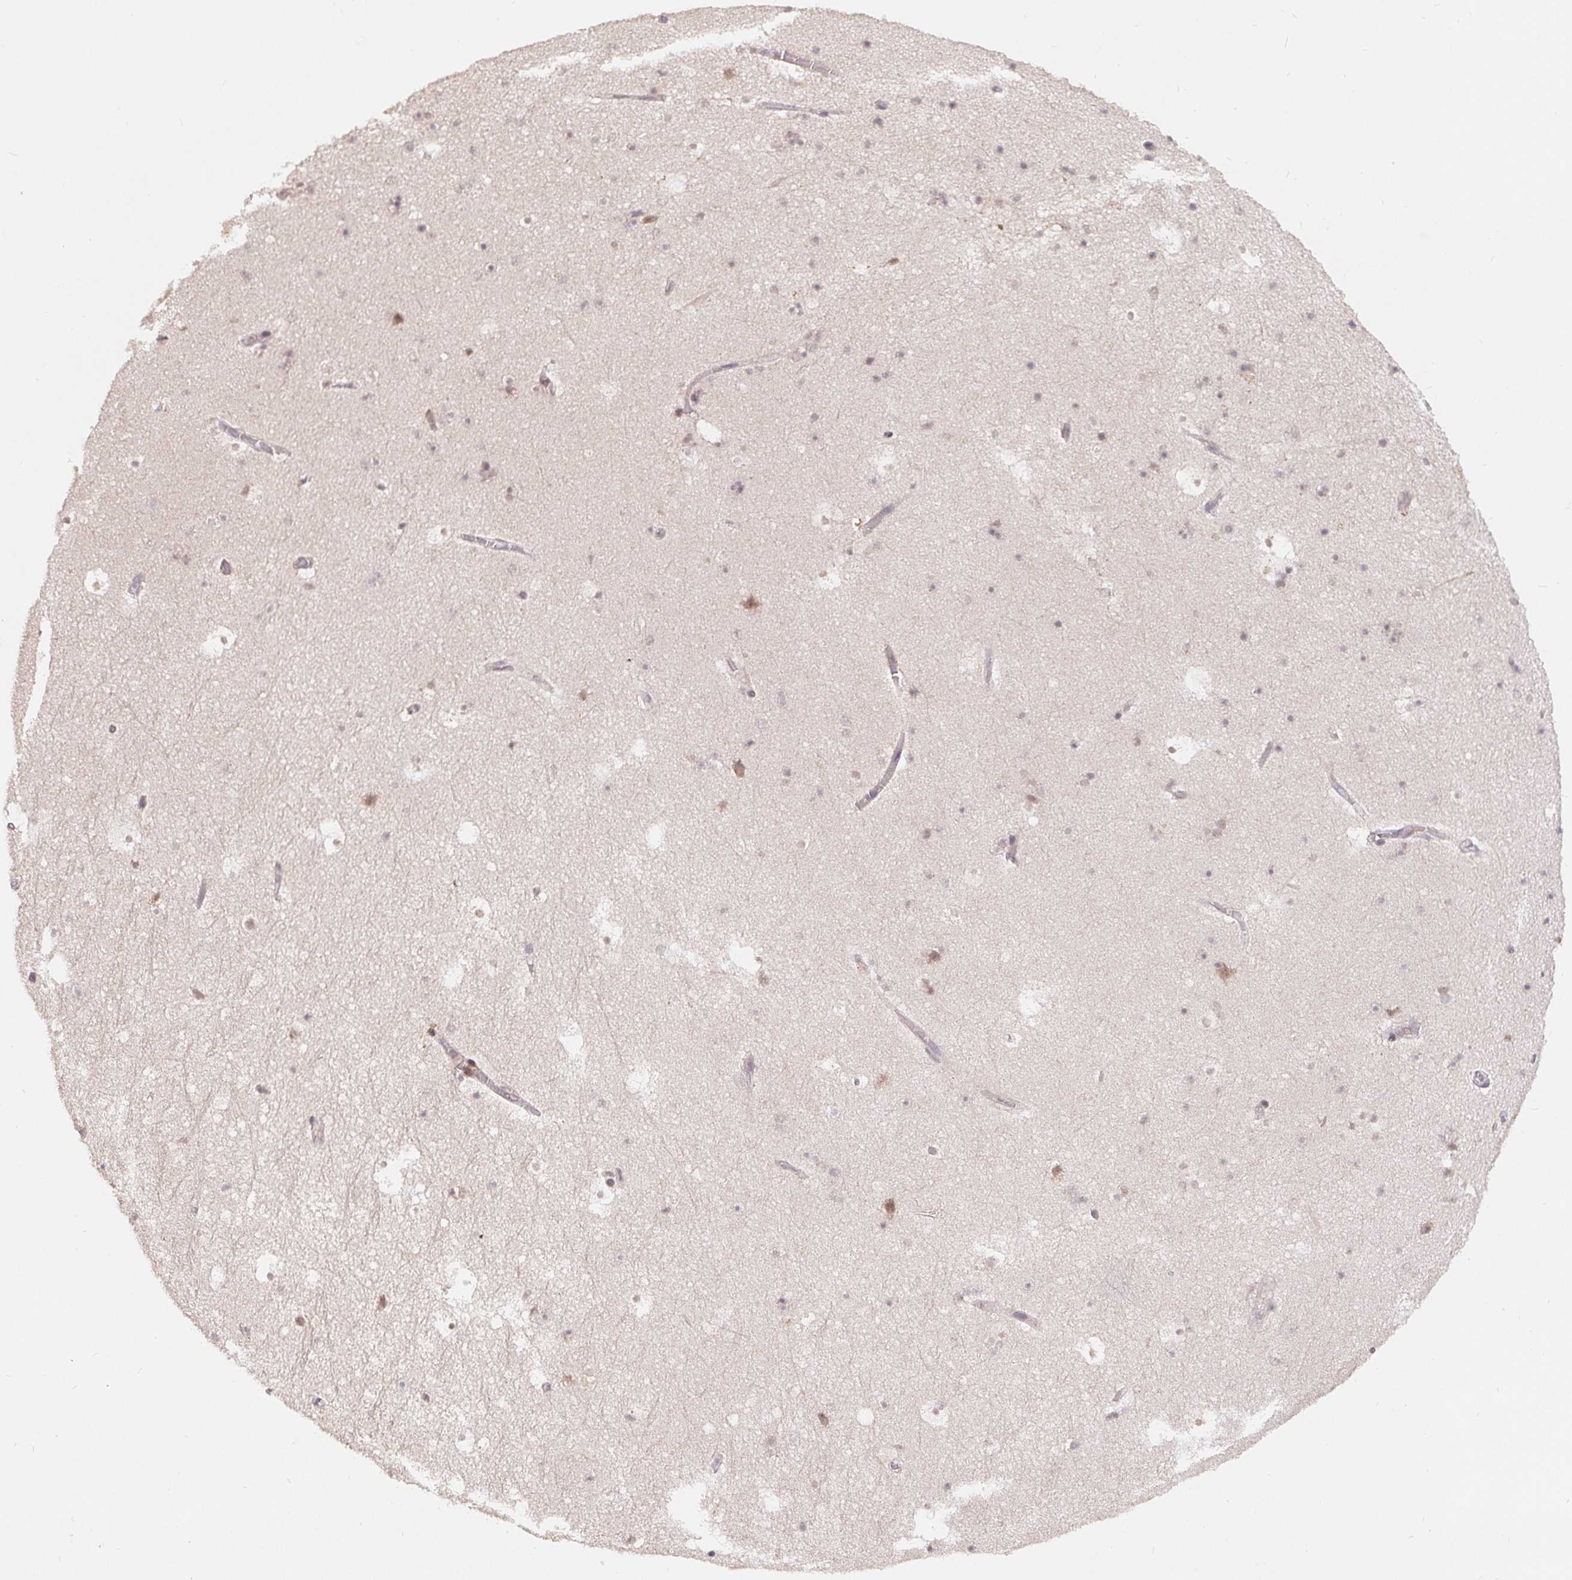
{"staining": {"intensity": "moderate", "quantity": "25%-75%", "location": "nuclear"}, "tissue": "hippocampus", "cell_type": "Glial cells", "image_type": "normal", "snomed": [{"axis": "morphology", "description": "Normal tissue, NOS"}, {"axis": "topography", "description": "Hippocampus"}], "caption": "Immunohistochemical staining of unremarkable hippocampus reveals medium levels of moderate nuclear expression in about 25%-75% of glial cells. (brown staining indicates protein expression, while blue staining denotes nuclei).", "gene": "HMGN3", "patient": {"sex": "male", "age": 26}}